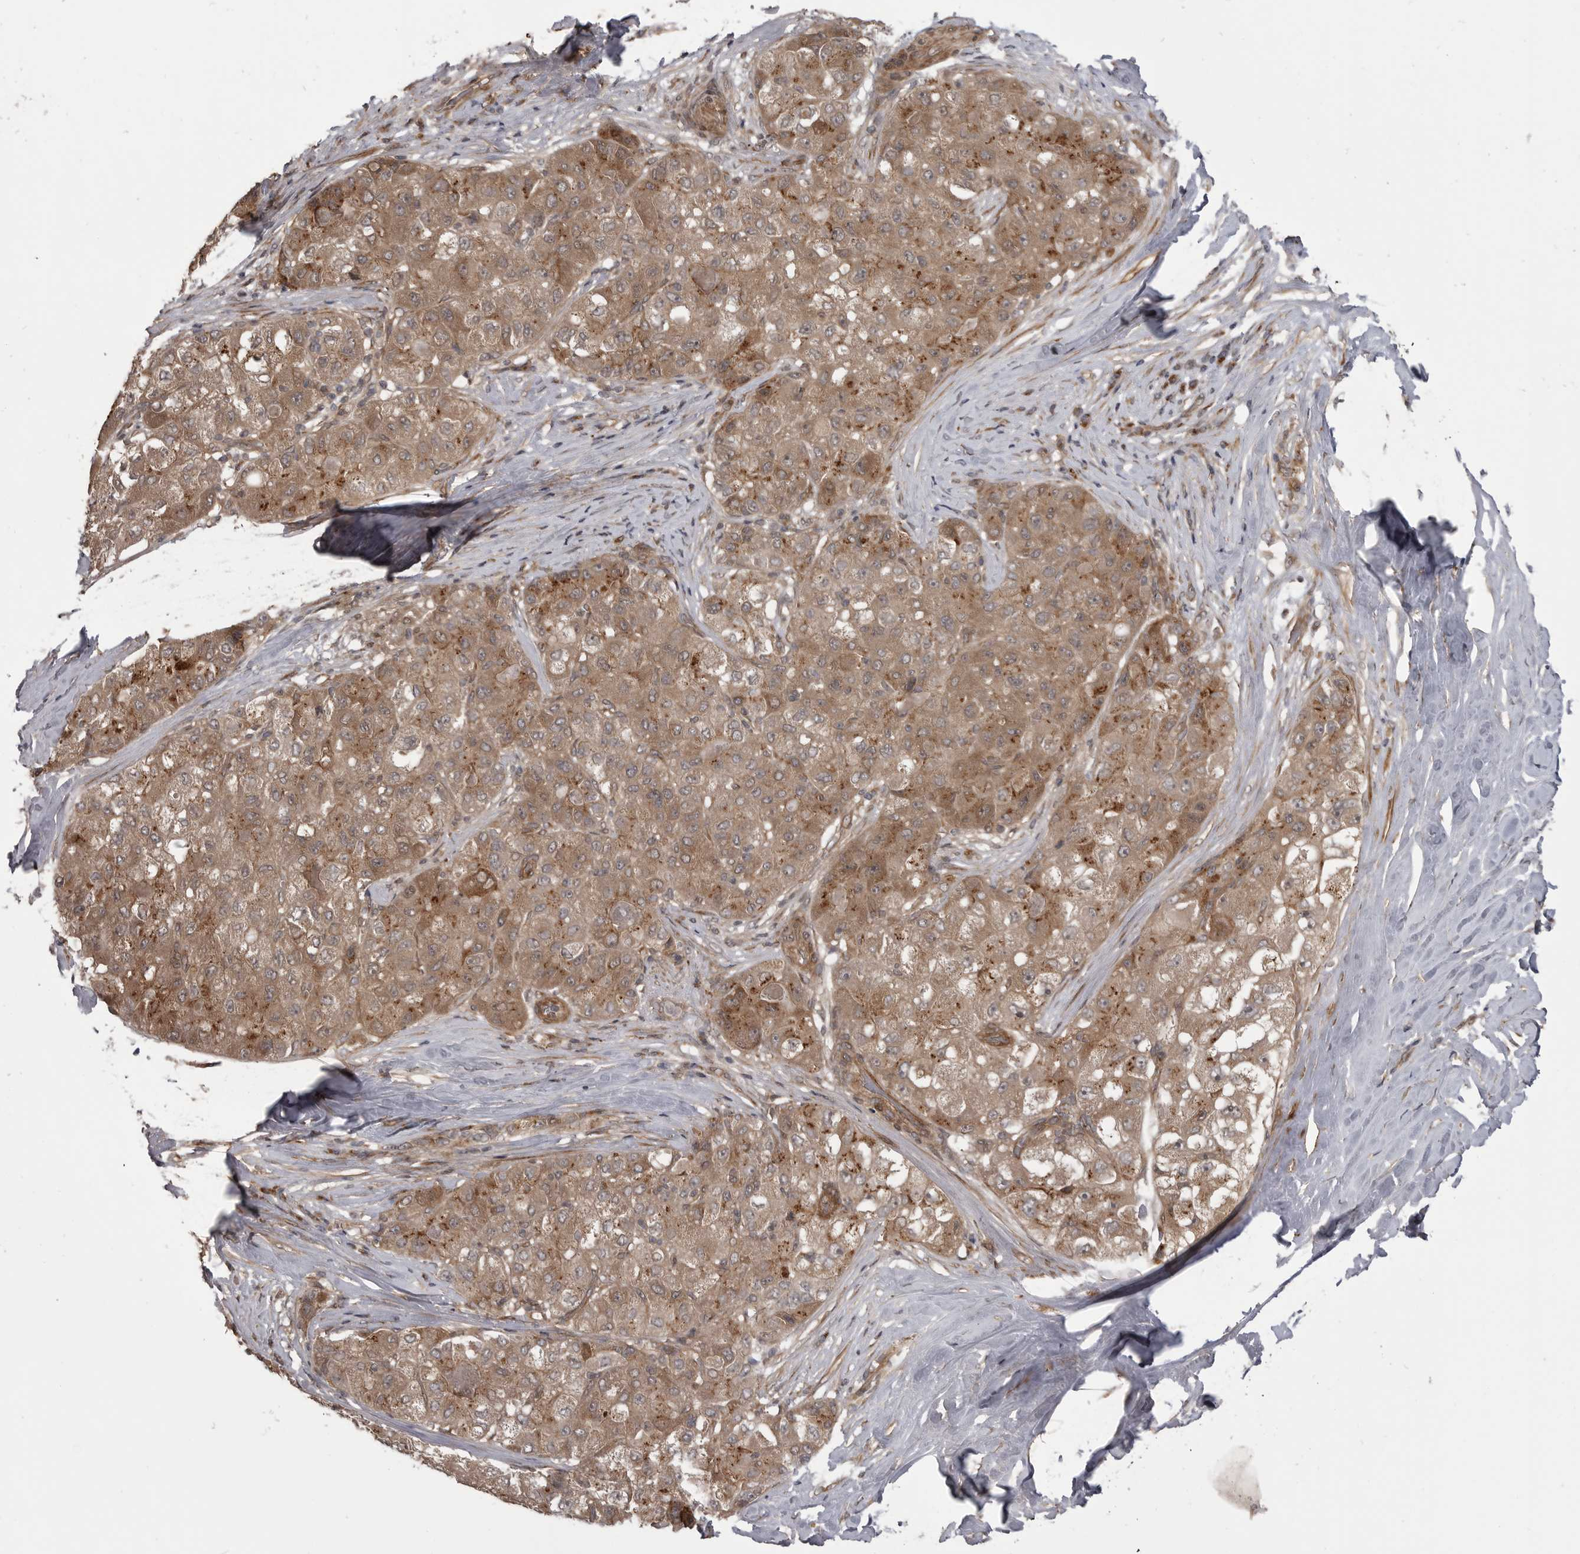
{"staining": {"intensity": "moderate", "quantity": ">75%", "location": "cytoplasmic/membranous"}, "tissue": "liver cancer", "cell_type": "Tumor cells", "image_type": "cancer", "snomed": [{"axis": "morphology", "description": "Carcinoma, Hepatocellular, NOS"}, {"axis": "topography", "description": "Liver"}], "caption": "A brown stain shows moderate cytoplasmic/membranous expression of a protein in liver cancer (hepatocellular carcinoma) tumor cells.", "gene": "PDCL", "patient": {"sex": "male", "age": 80}}